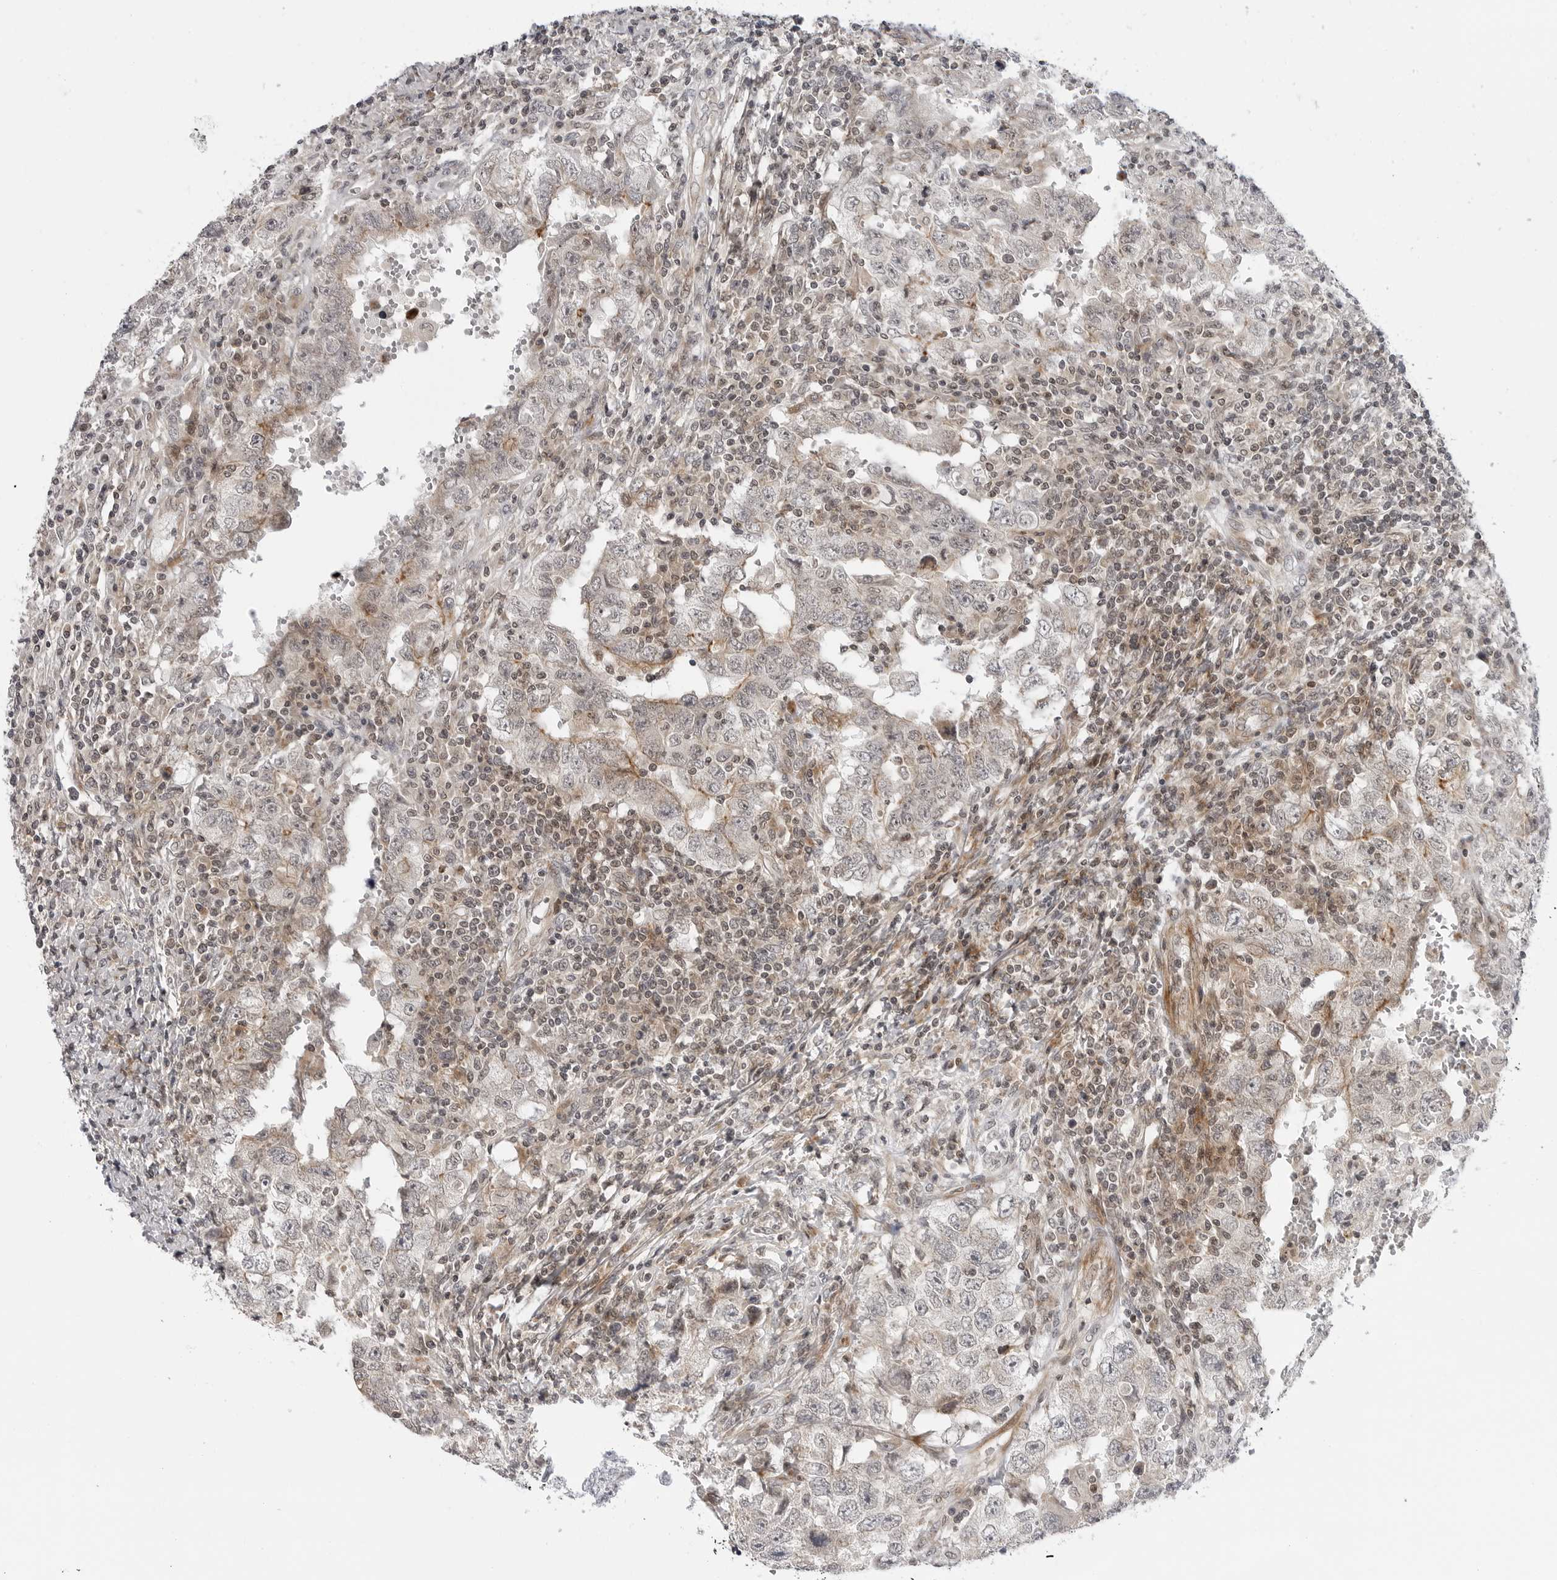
{"staining": {"intensity": "negative", "quantity": "none", "location": "none"}, "tissue": "testis cancer", "cell_type": "Tumor cells", "image_type": "cancer", "snomed": [{"axis": "morphology", "description": "Carcinoma, Embryonal, NOS"}, {"axis": "topography", "description": "Testis"}], "caption": "Tumor cells show no significant positivity in testis cancer (embryonal carcinoma).", "gene": "ADAMTS5", "patient": {"sex": "male", "age": 26}}